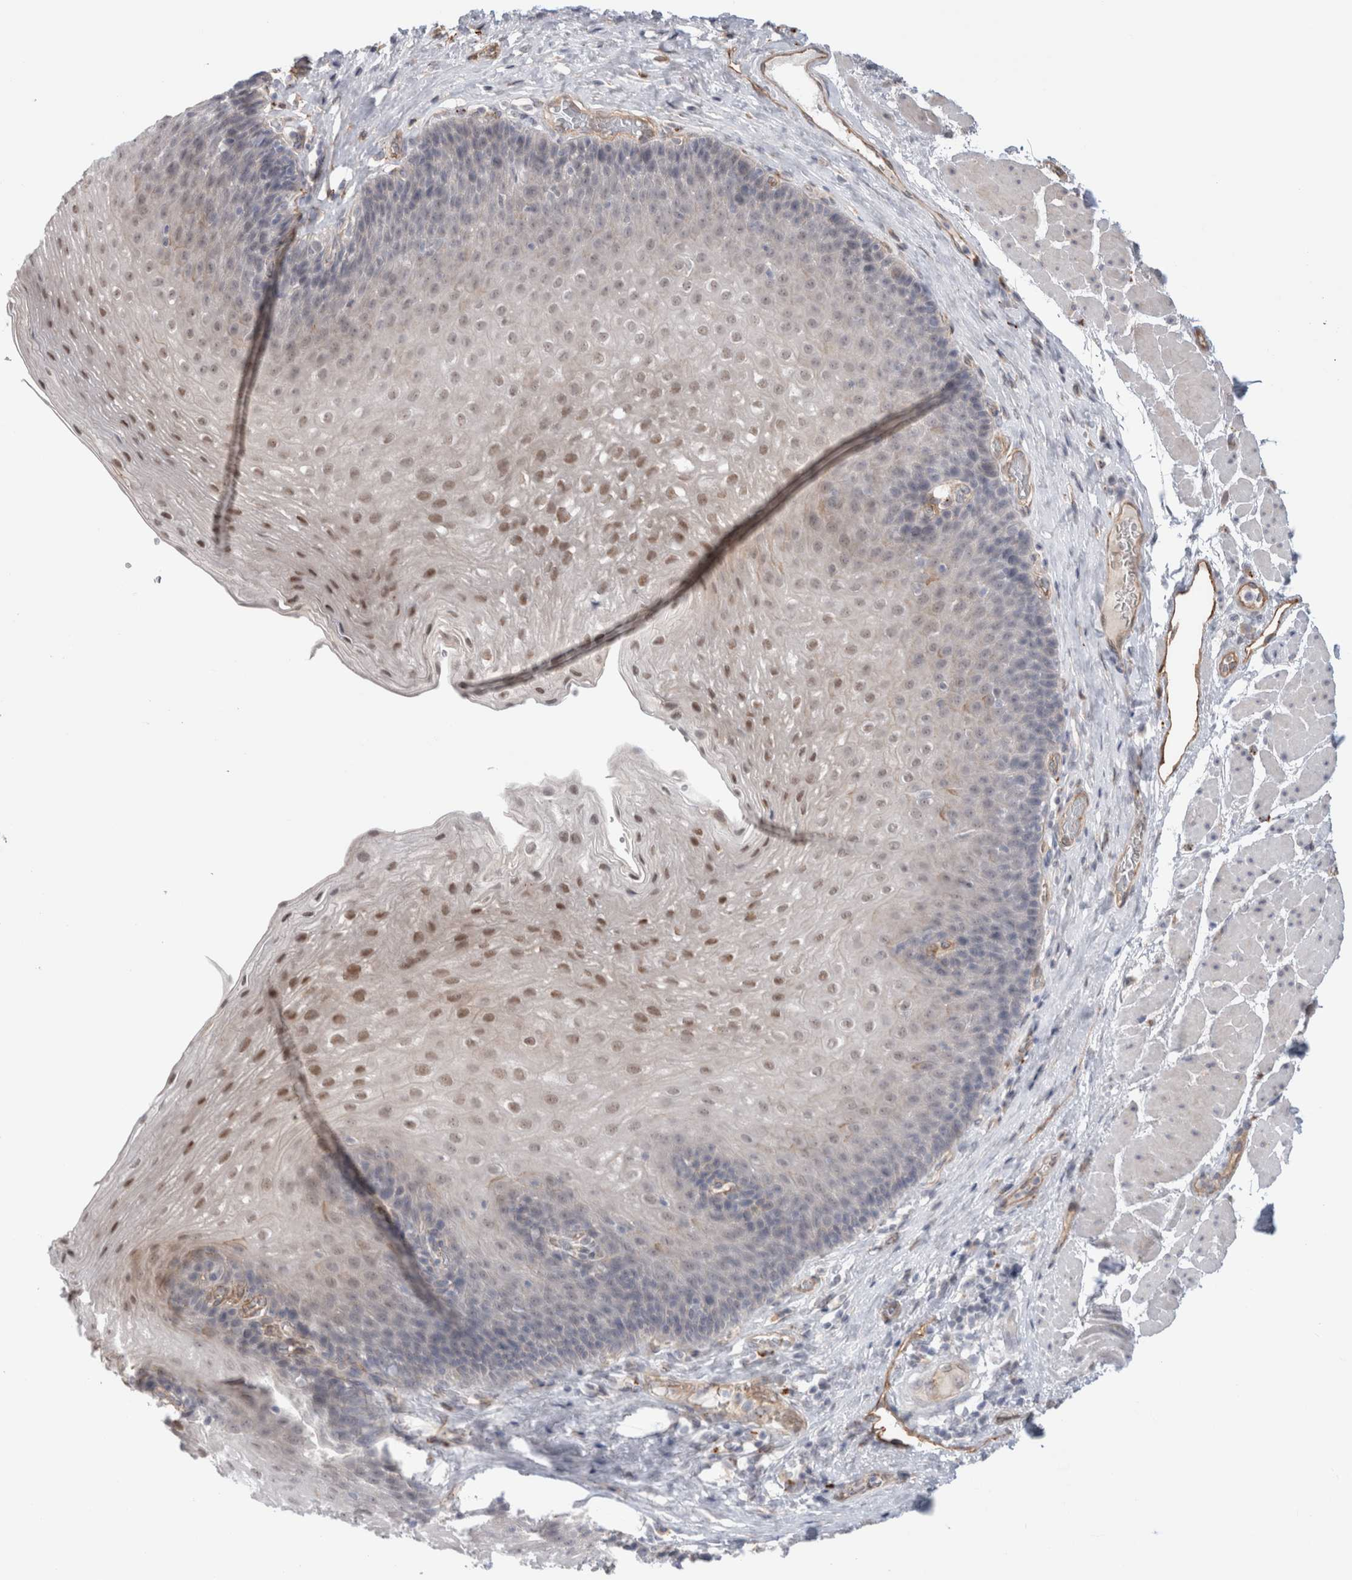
{"staining": {"intensity": "moderate", "quantity": "<25%", "location": "nuclear"}, "tissue": "esophagus", "cell_type": "Squamous epithelial cells", "image_type": "normal", "snomed": [{"axis": "morphology", "description": "Normal tissue, NOS"}, {"axis": "topography", "description": "Esophagus"}], "caption": "This micrograph displays benign esophagus stained with IHC to label a protein in brown. The nuclear of squamous epithelial cells show moderate positivity for the protein. Nuclei are counter-stained blue.", "gene": "ANKMY1", "patient": {"sex": "female", "age": 66}}